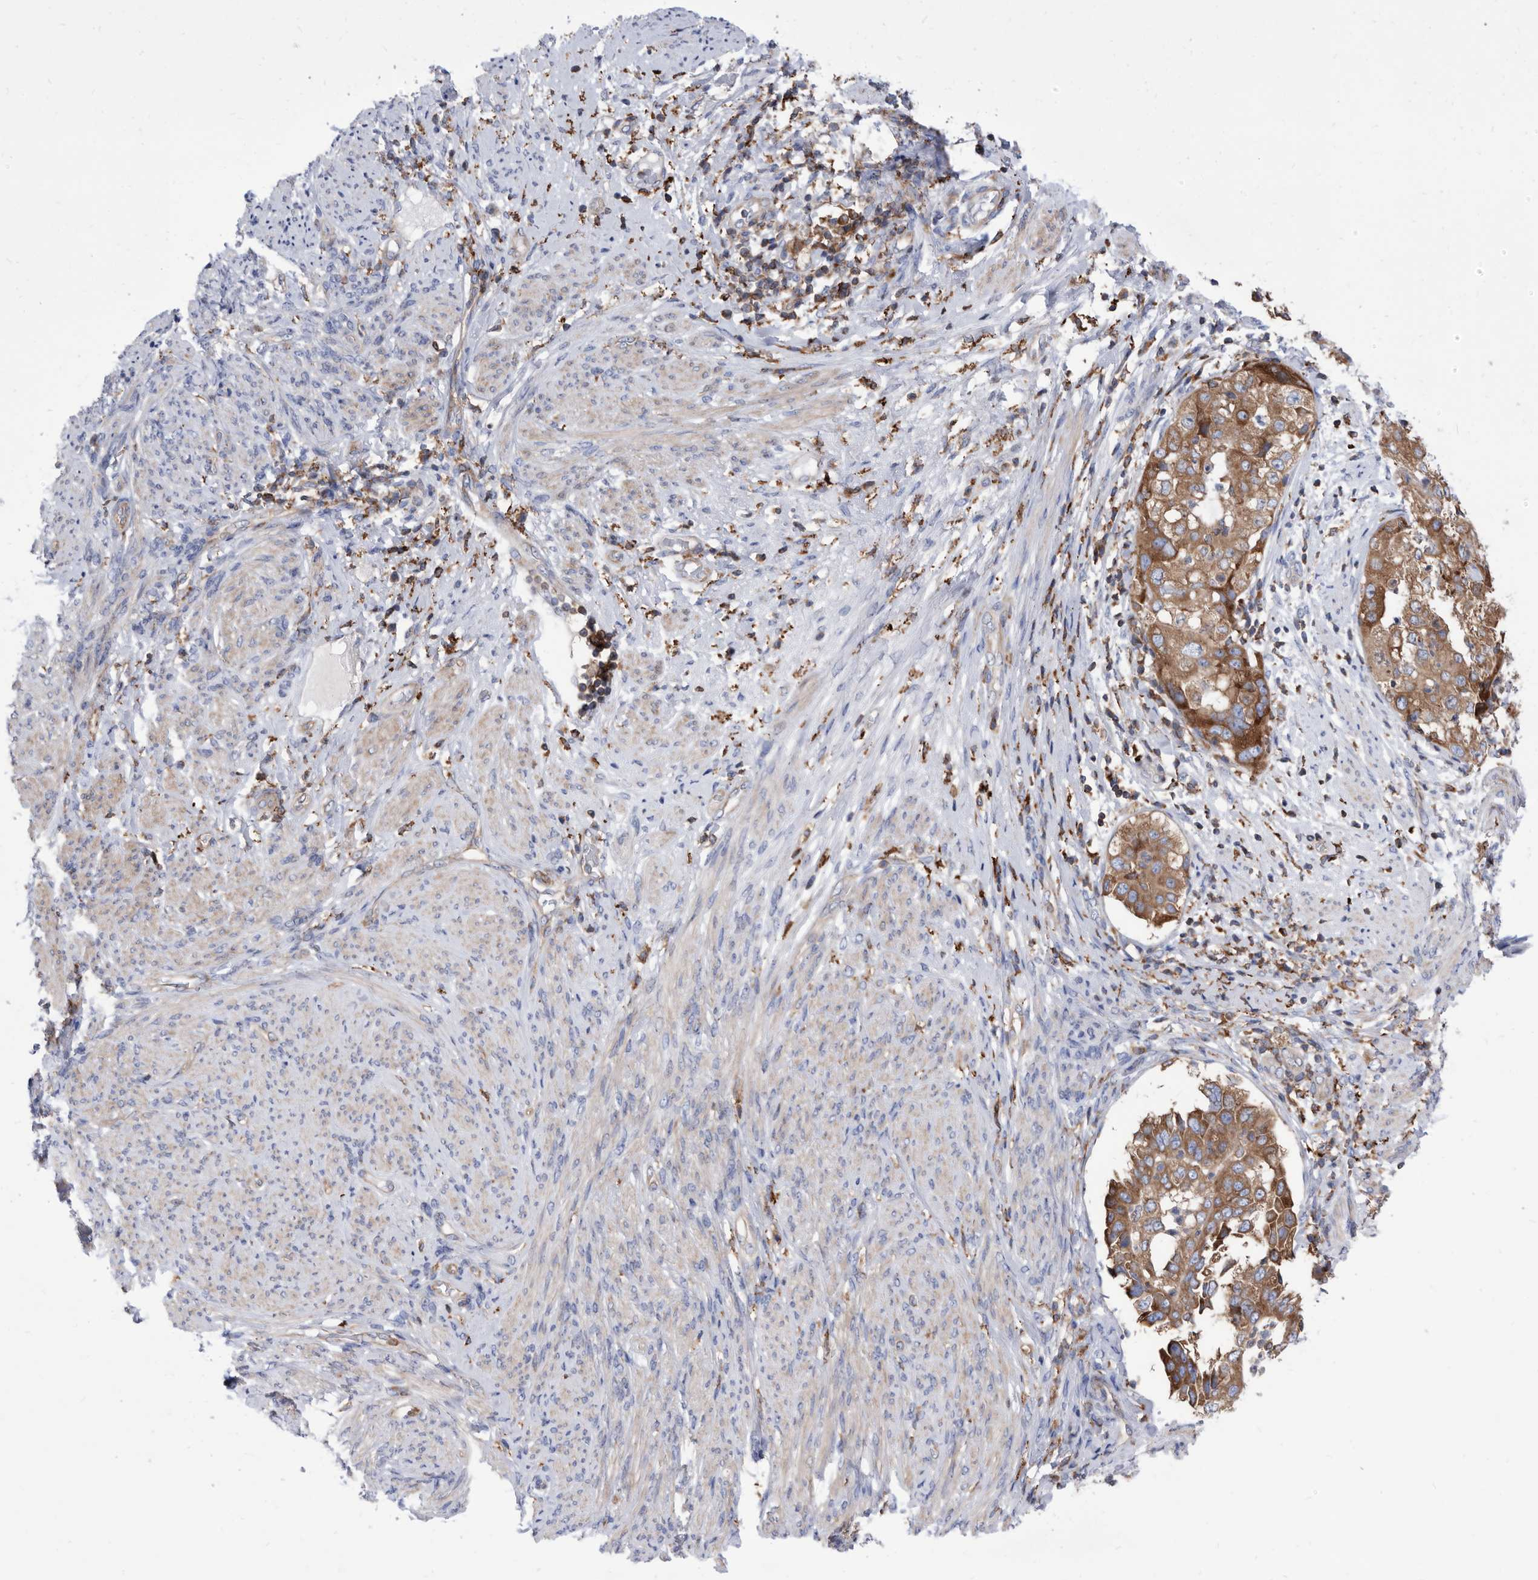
{"staining": {"intensity": "moderate", "quantity": ">75%", "location": "cytoplasmic/membranous"}, "tissue": "endometrial cancer", "cell_type": "Tumor cells", "image_type": "cancer", "snomed": [{"axis": "morphology", "description": "Adenocarcinoma, NOS"}, {"axis": "topography", "description": "Endometrium"}], "caption": "This micrograph exhibits immunohistochemistry staining of endometrial cancer, with medium moderate cytoplasmic/membranous expression in about >75% of tumor cells.", "gene": "SMG7", "patient": {"sex": "female", "age": 85}}